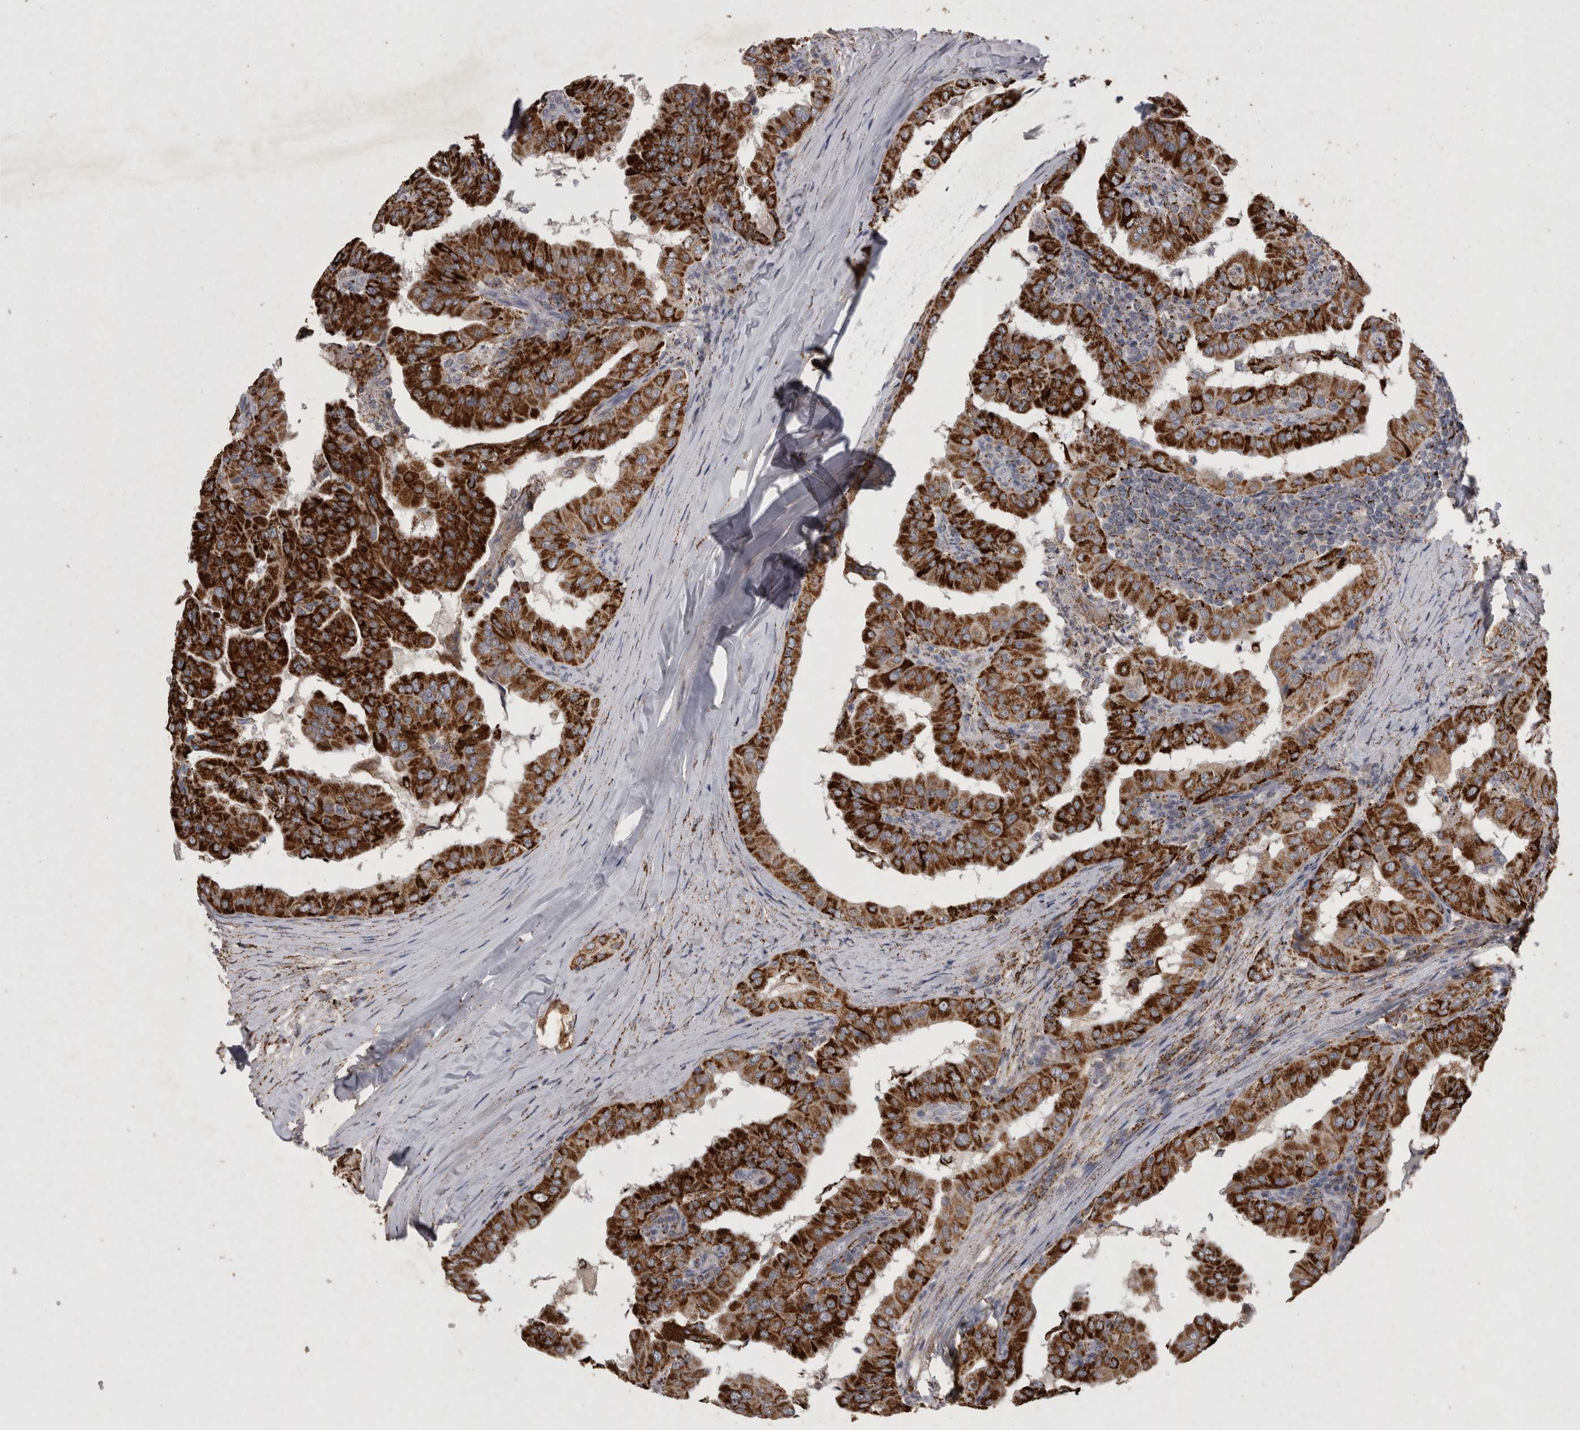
{"staining": {"intensity": "strong", "quantity": ">75%", "location": "cytoplasmic/membranous"}, "tissue": "thyroid cancer", "cell_type": "Tumor cells", "image_type": "cancer", "snomed": [{"axis": "morphology", "description": "Papillary adenocarcinoma, NOS"}, {"axis": "topography", "description": "Thyroid gland"}], "caption": "The histopathology image demonstrates a brown stain indicating the presence of a protein in the cytoplasmic/membranous of tumor cells in thyroid cancer (papillary adenocarcinoma).", "gene": "DKK3", "patient": {"sex": "male", "age": 33}}